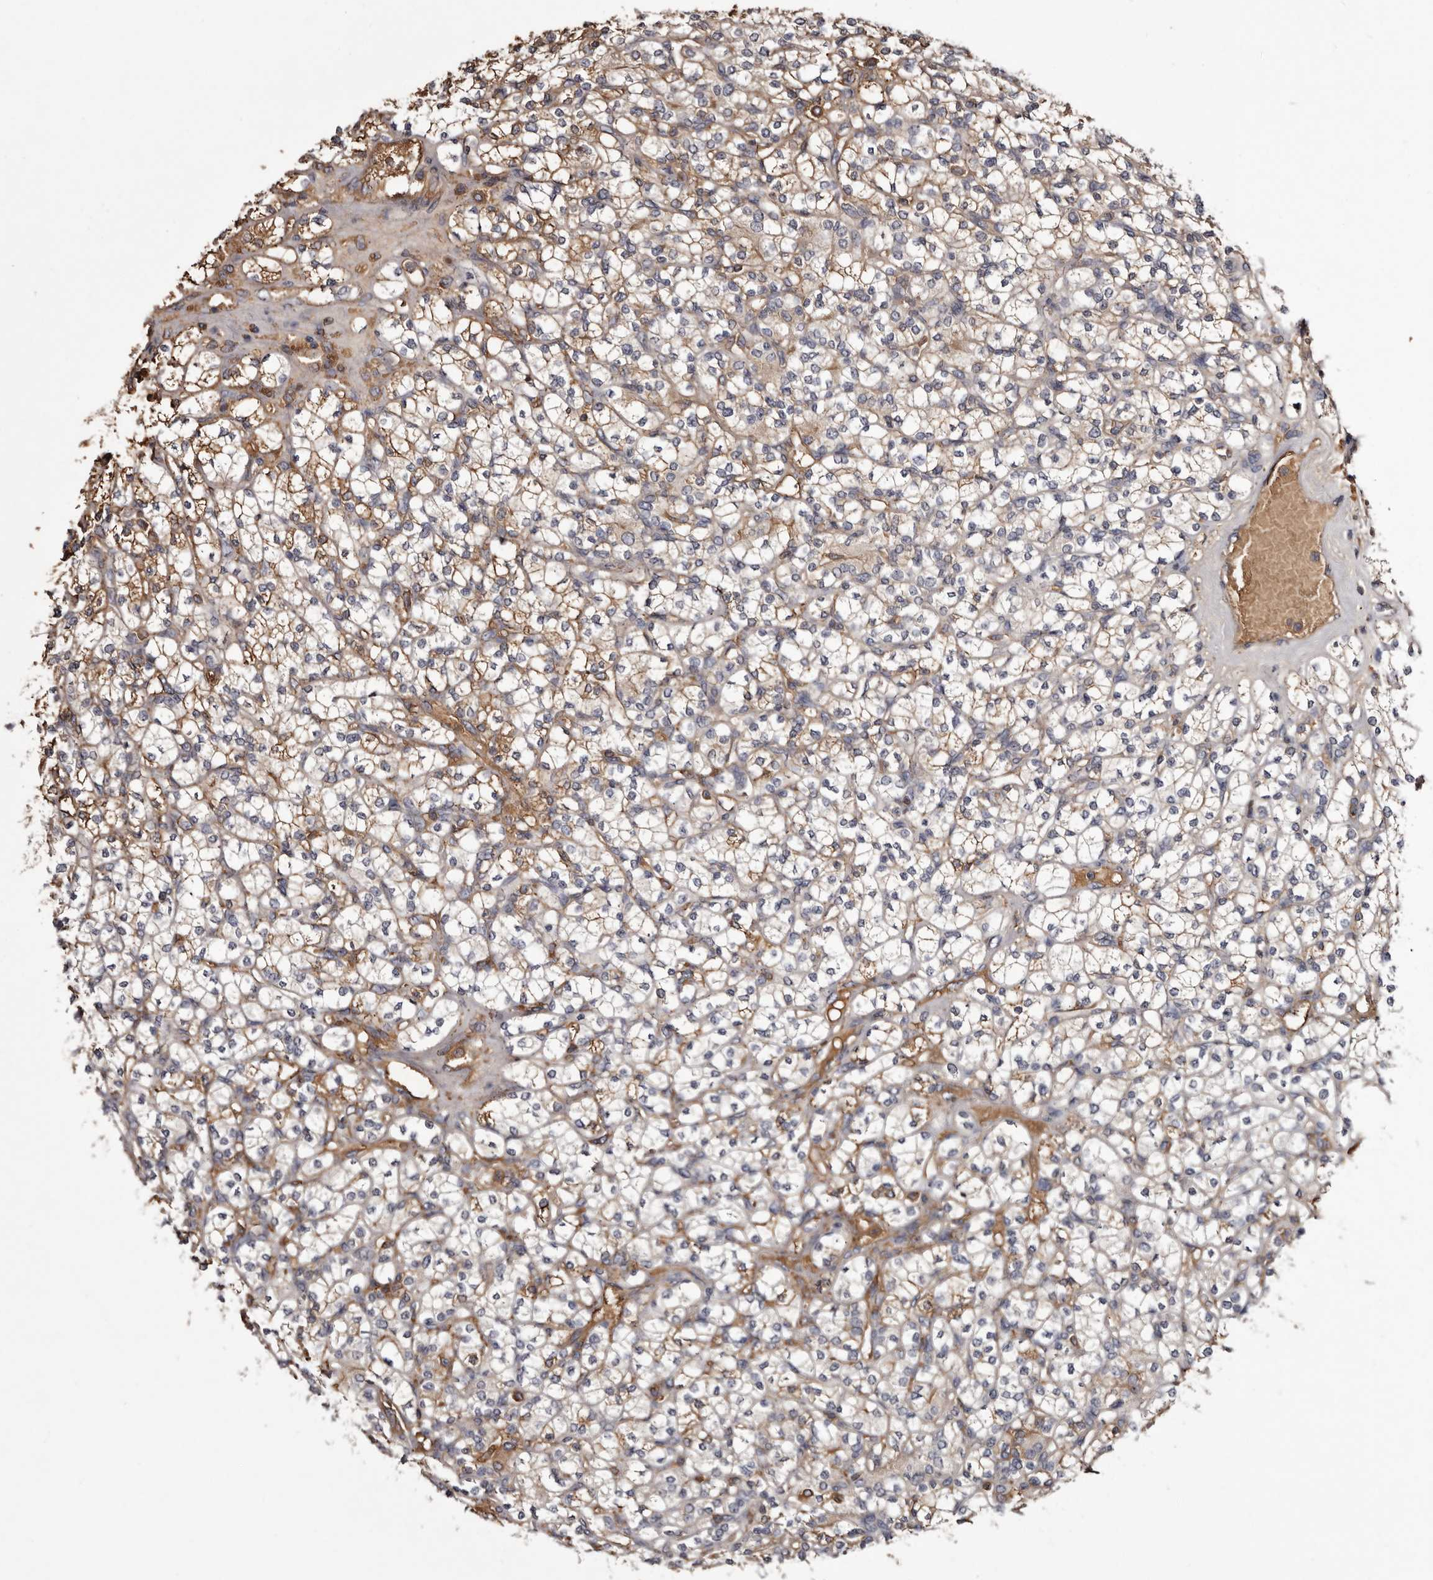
{"staining": {"intensity": "moderate", "quantity": ">75%", "location": "cytoplasmic/membranous"}, "tissue": "renal cancer", "cell_type": "Tumor cells", "image_type": "cancer", "snomed": [{"axis": "morphology", "description": "Adenocarcinoma, NOS"}, {"axis": "topography", "description": "Kidney"}], "caption": "Renal adenocarcinoma stained with a protein marker reveals moderate staining in tumor cells.", "gene": "CYP1B1", "patient": {"sex": "male", "age": 77}}